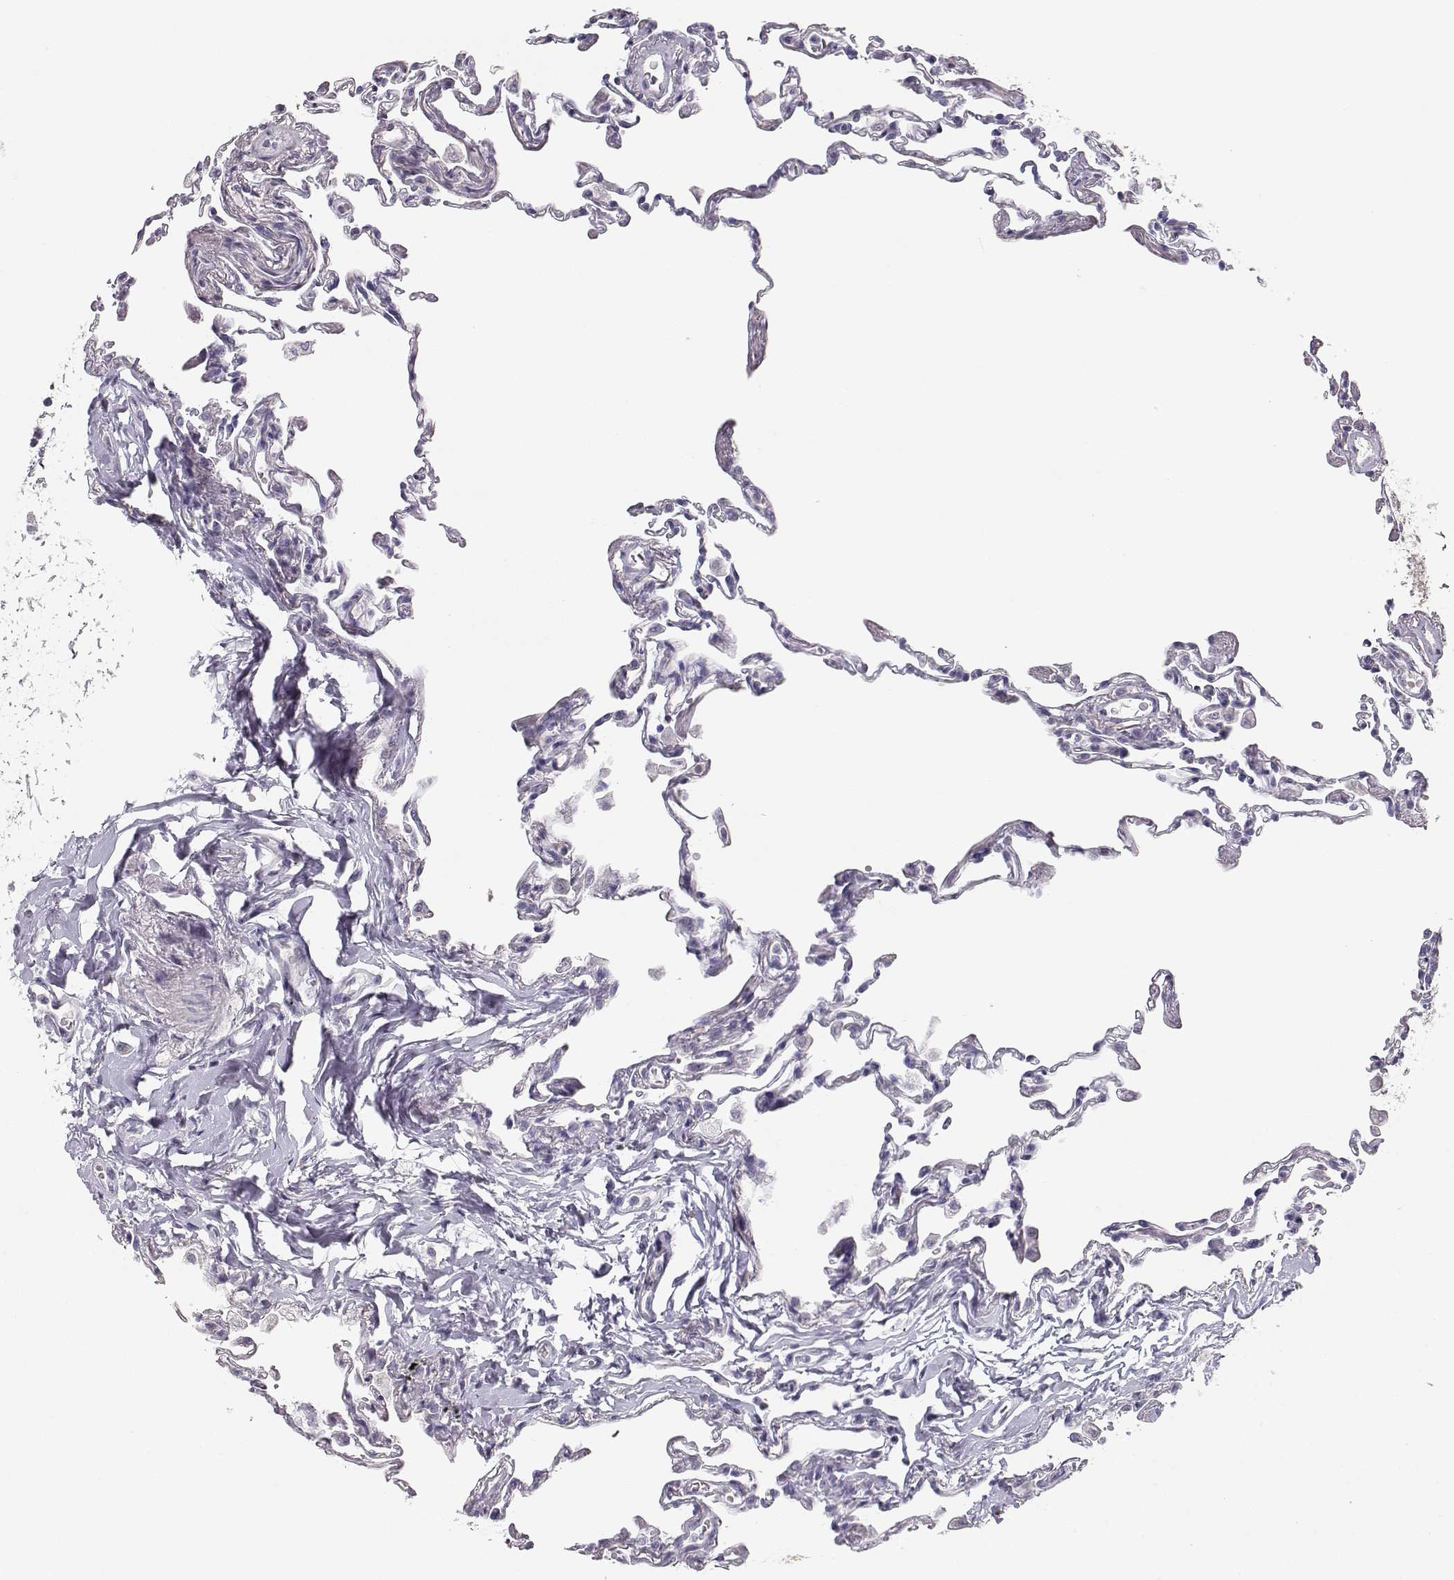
{"staining": {"intensity": "negative", "quantity": "none", "location": "none"}, "tissue": "lung", "cell_type": "Alveolar cells", "image_type": "normal", "snomed": [{"axis": "morphology", "description": "Normal tissue, NOS"}, {"axis": "topography", "description": "Lung"}], "caption": "This micrograph is of normal lung stained with immunohistochemistry to label a protein in brown with the nuclei are counter-stained blue. There is no expression in alveolar cells.", "gene": "TKTL1", "patient": {"sex": "female", "age": 57}}